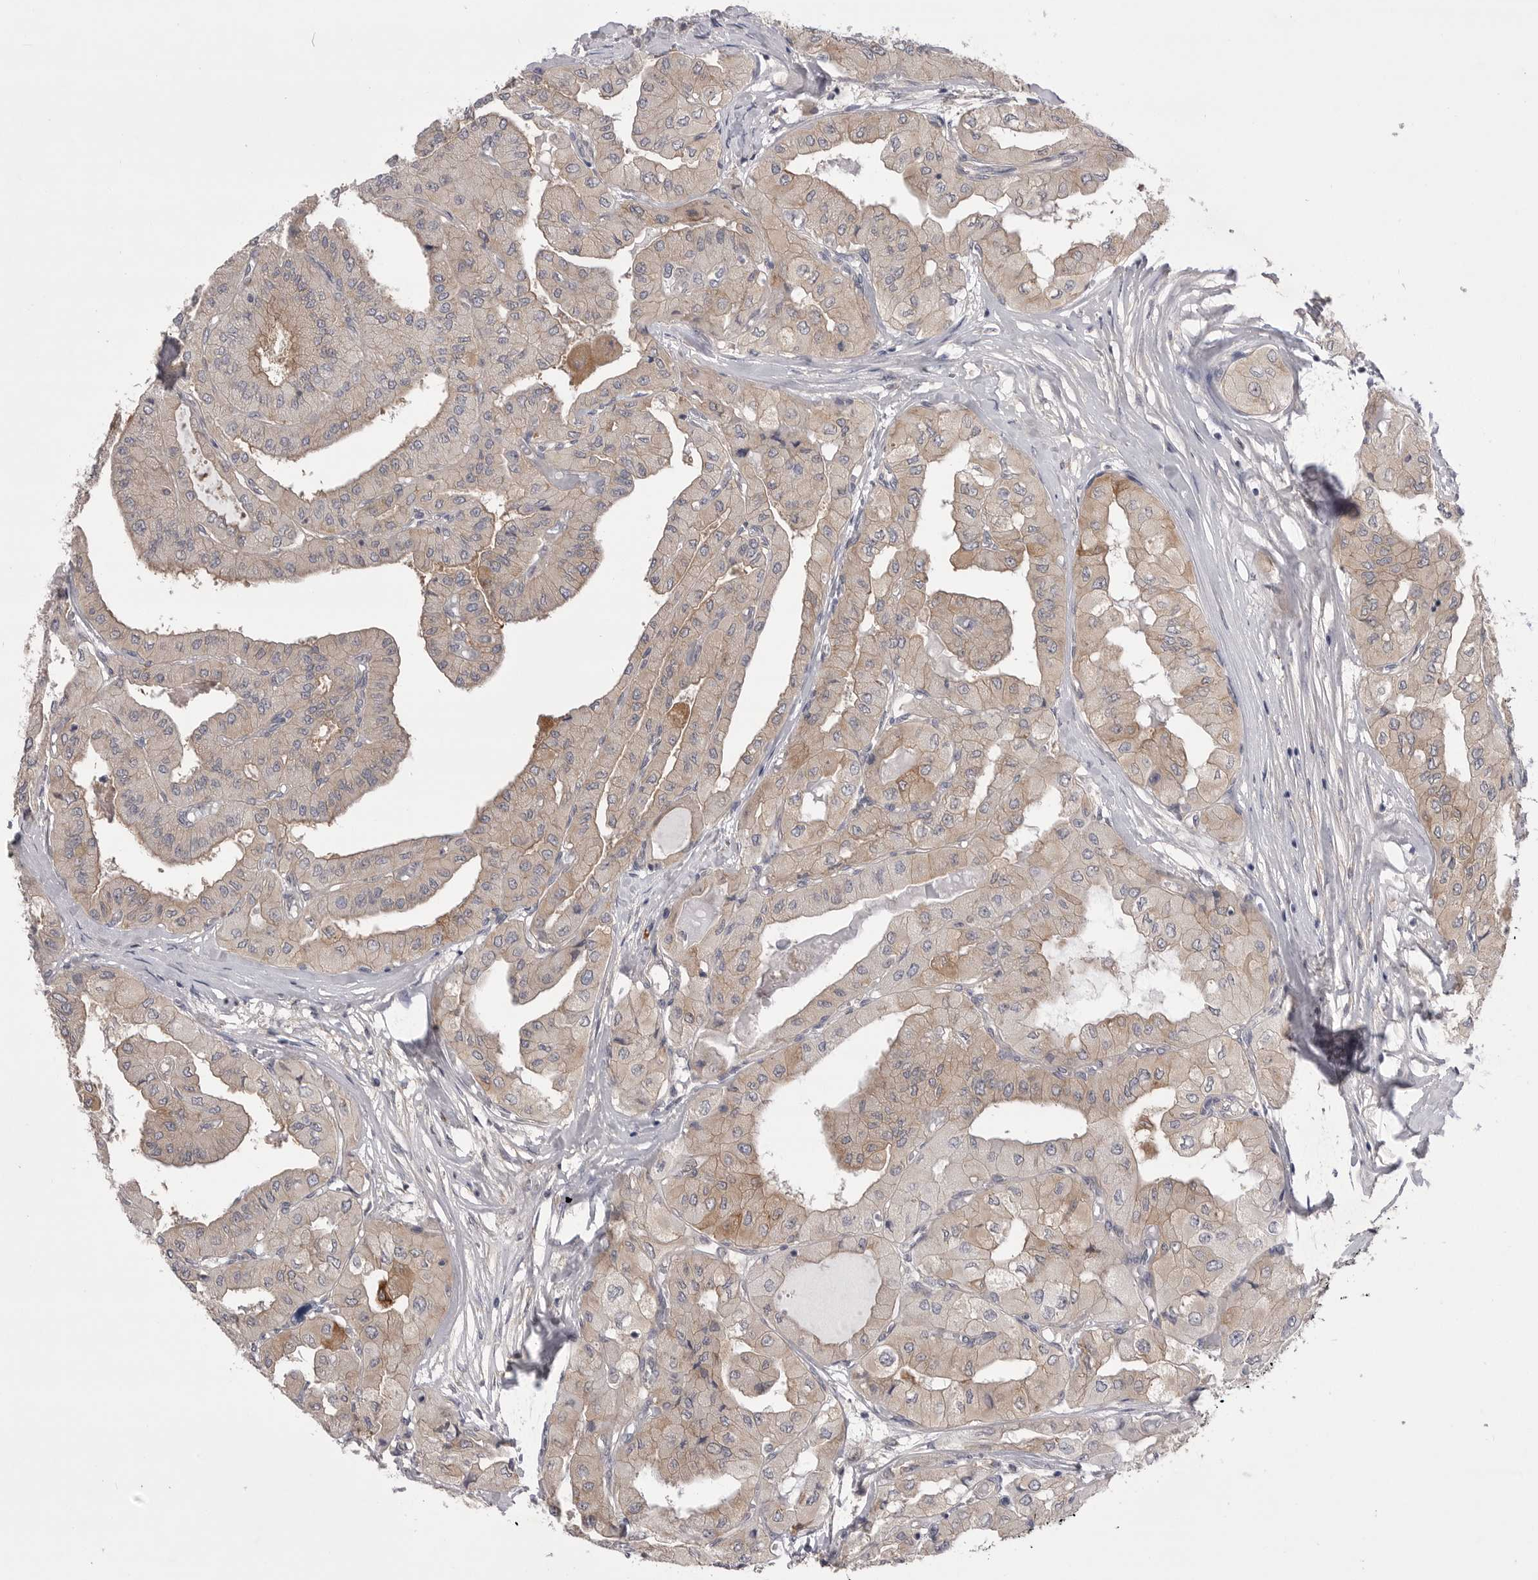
{"staining": {"intensity": "weak", "quantity": ">75%", "location": "cytoplasmic/membranous"}, "tissue": "thyroid cancer", "cell_type": "Tumor cells", "image_type": "cancer", "snomed": [{"axis": "morphology", "description": "Papillary adenocarcinoma, NOS"}, {"axis": "topography", "description": "Thyroid gland"}], "caption": "Papillary adenocarcinoma (thyroid) was stained to show a protein in brown. There is low levels of weak cytoplasmic/membranous expression in about >75% of tumor cells.", "gene": "VAC14", "patient": {"sex": "female", "age": 59}}